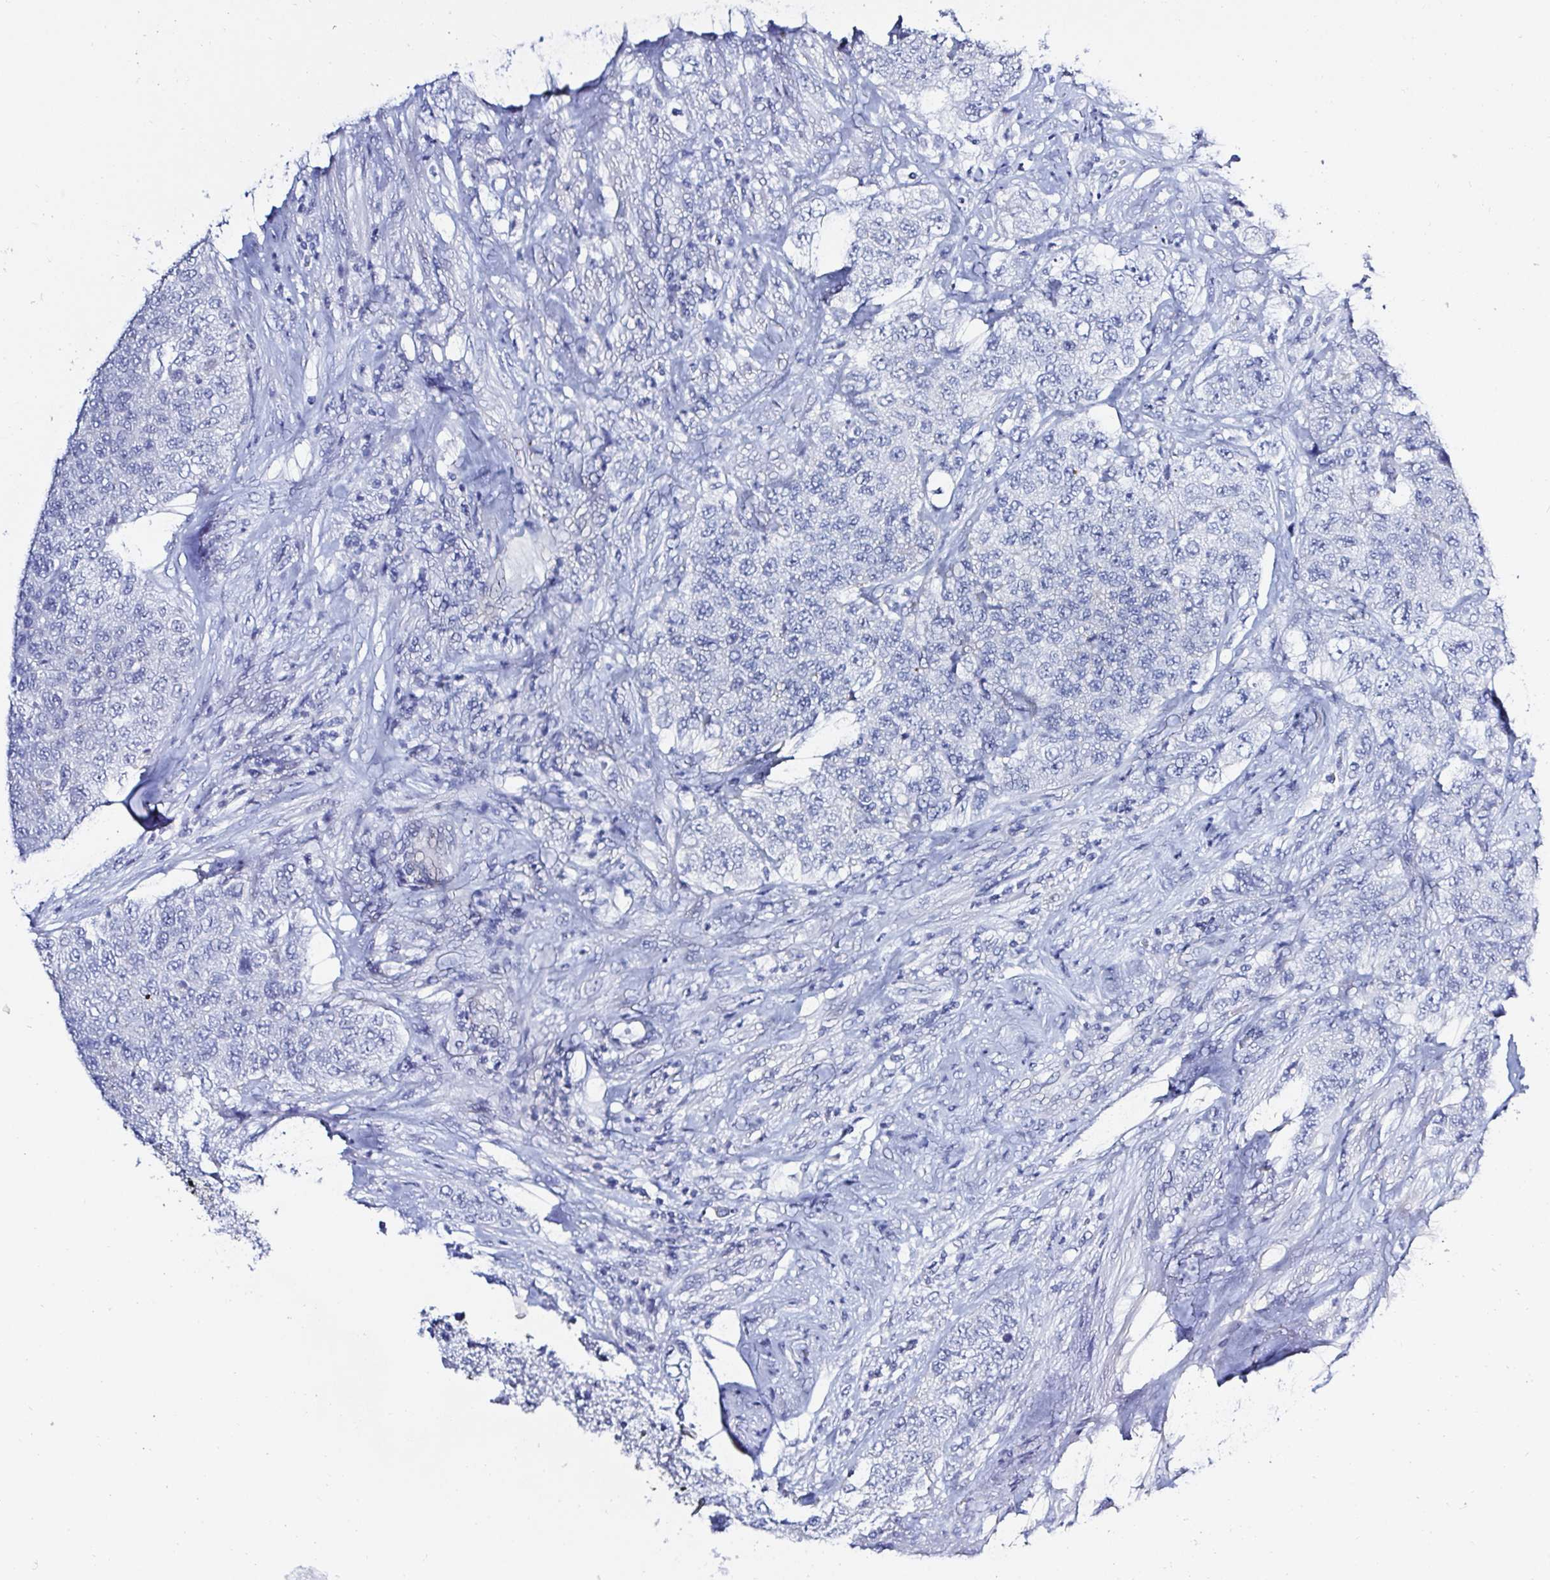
{"staining": {"intensity": "negative", "quantity": "none", "location": "none"}, "tissue": "urothelial cancer", "cell_type": "Tumor cells", "image_type": "cancer", "snomed": [{"axis": "morphology", "description": "Urothelial carcinoma, High grade"}, {"axis": "topography", "description": "Urinary bladder"}], "caption": "Immunohistochemistry image of urothelial carcinoma (high-grade) stained for a protein (brown), which demonstrates no positivity in tumor cells. Nuclei are stained in blue.", "gene": "OR10K1", "patient": {"sex": "female", "age": 78}}